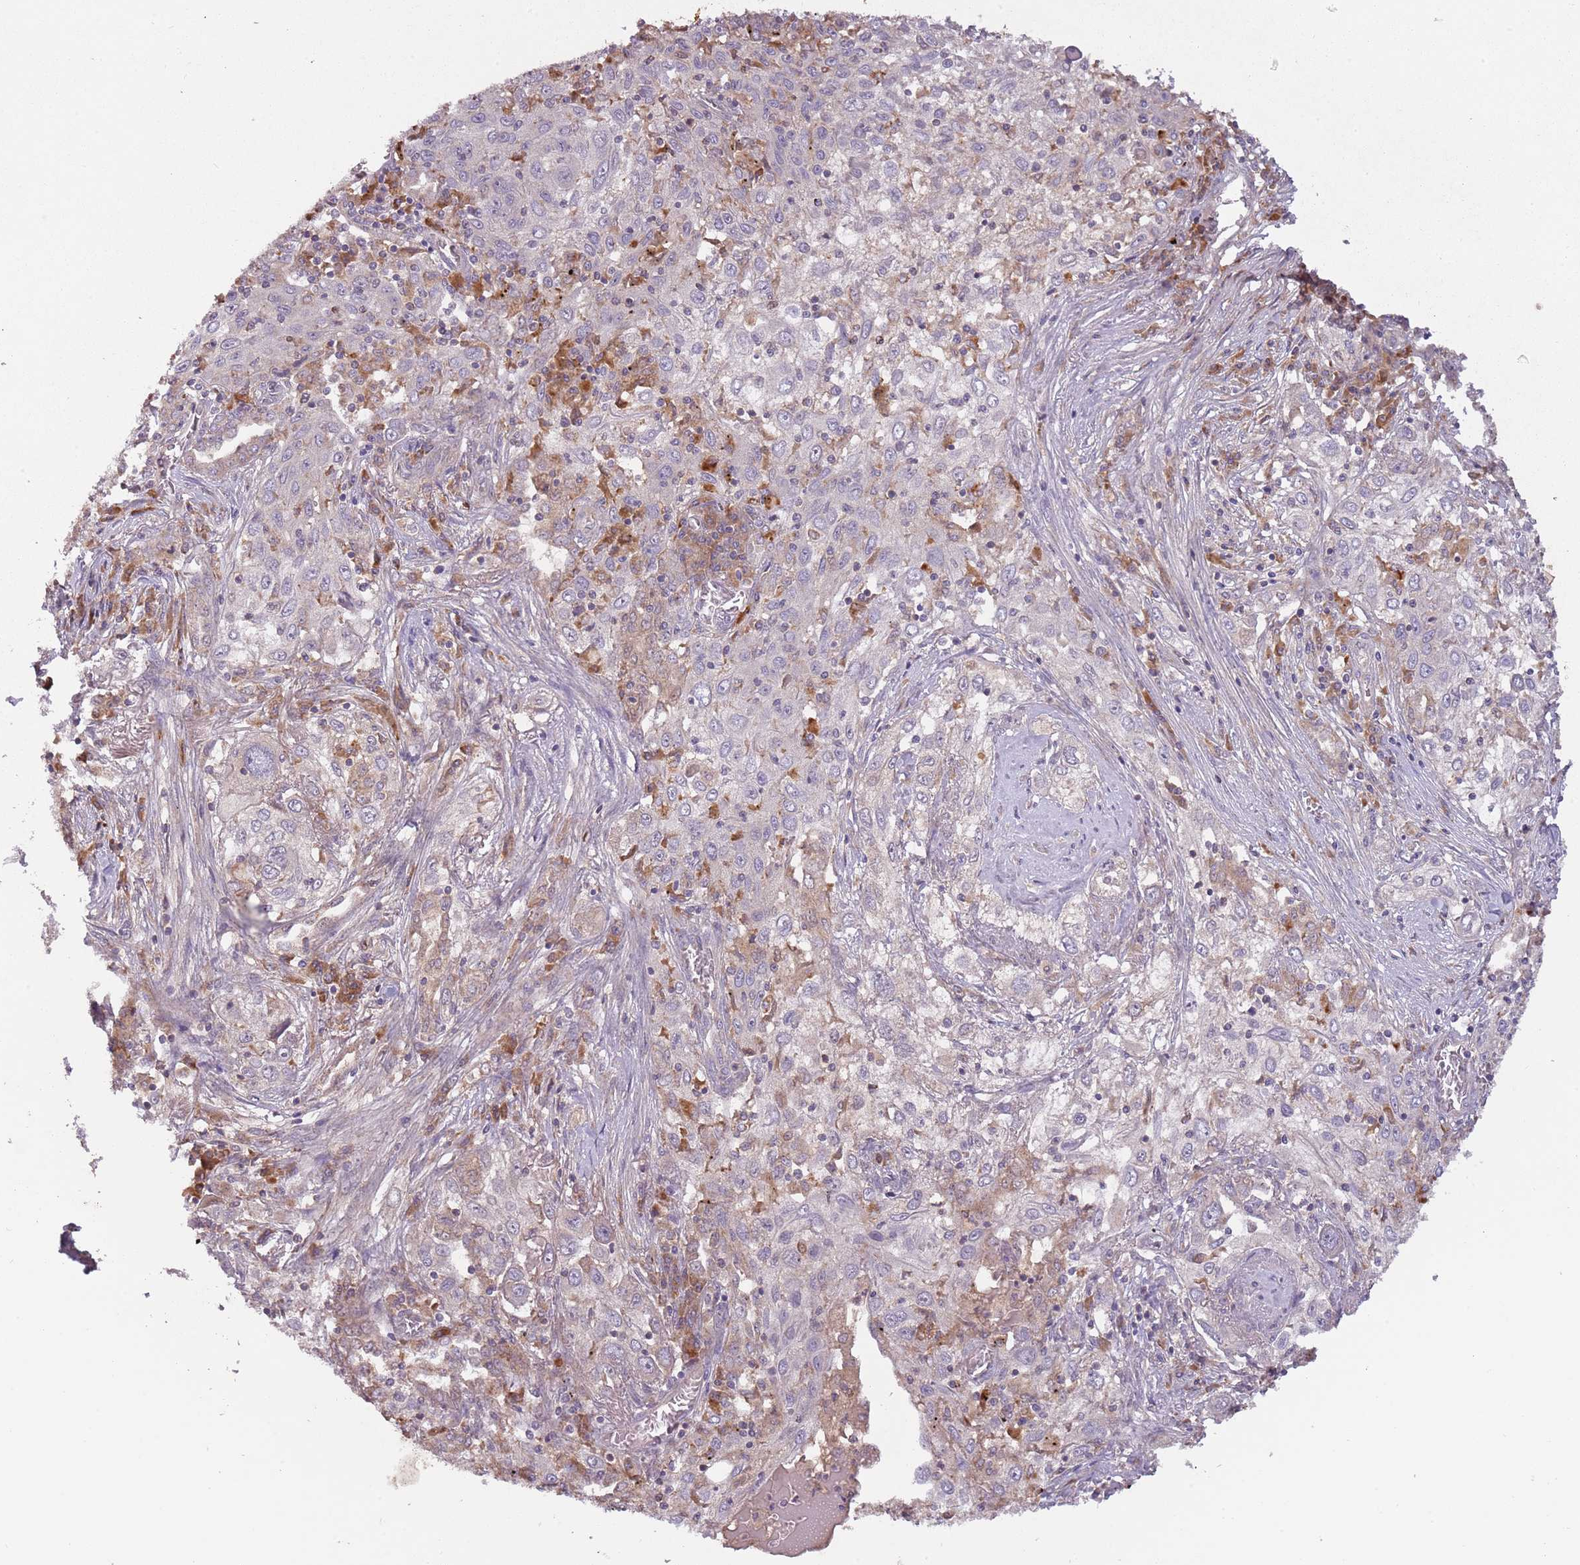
{"staining": {"intensity": "negative", "quantity": "none", "location": "none"}, "tissue": "lung cancer", "cell_type": "Tumor cells", "image_type": "cancer", "snomed": [{"axis": "morphology", "description": "Squamous cell carcinoma, NOS"}, {"axis": "topography", "description": "Lung"}], "caption": "An immunohistochemistry (IHC) micrograph of lung squamous cell carcinoma is shown. There is no staining in tumor cells of lung squamous cell carcinoma.", "gene": "FECH", "patient": {"sex": "female", "age": 69}}